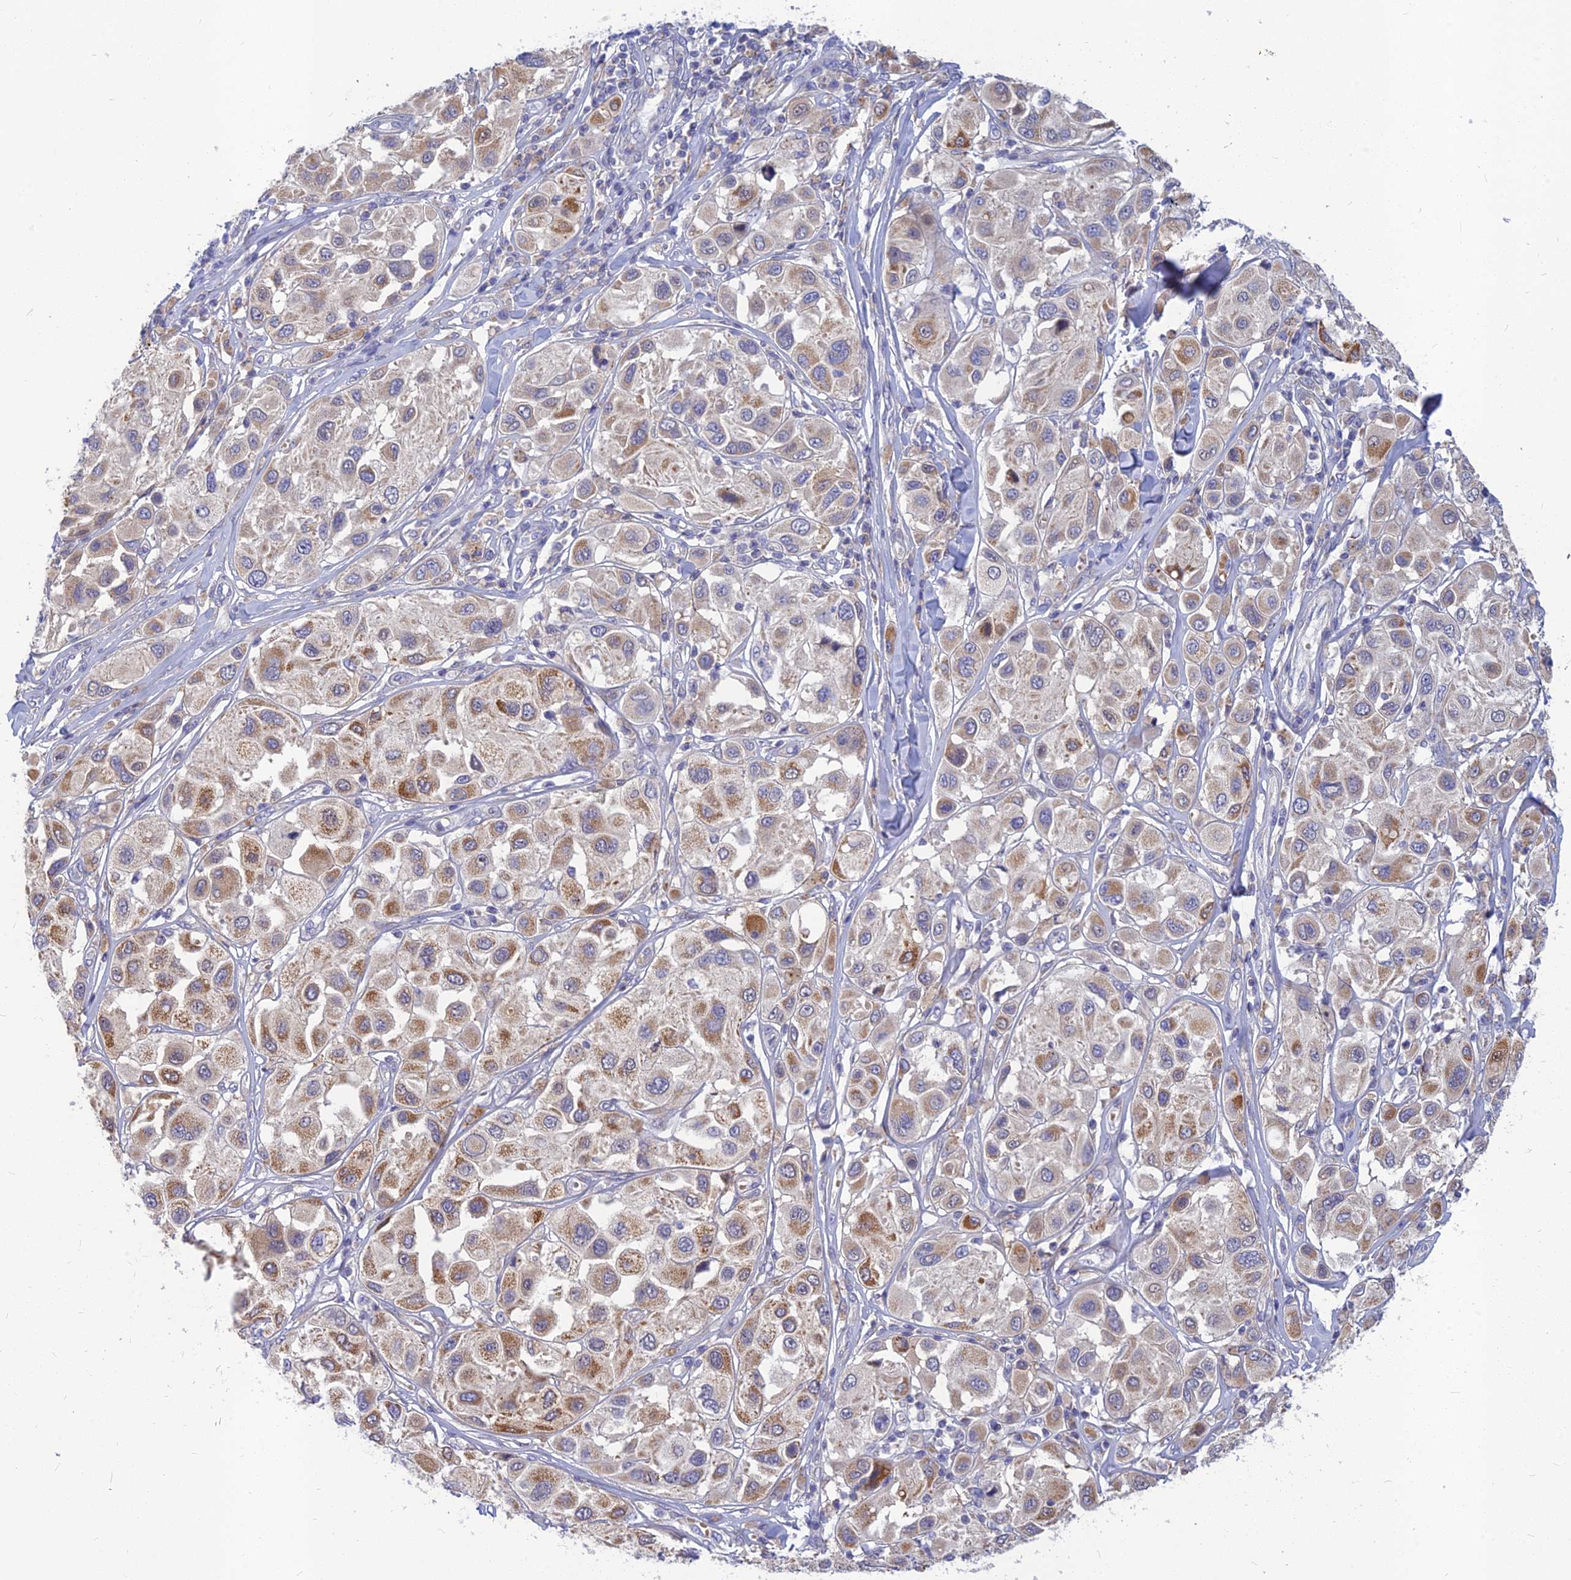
{"staining": {"intensity": "moderate", "quantity": ">75%", "location": "cytoplasmic/membranous"}, "tissue": "melanoma", "cell_type": "Tumor cells", "image_type": "cancer", "snomed": [{"axis": "morphology", "description": "Malignant melanoma, Metastatic site"}, {"axis": "topography", "description": "Skin"}], "caption": "Protein staining shows moderate cytoplasmic/membranous expression in about >75% of tumor cells in melanoma.", "gene": "CACNA1B", "patient": {"sex": "male", "age": 41}}